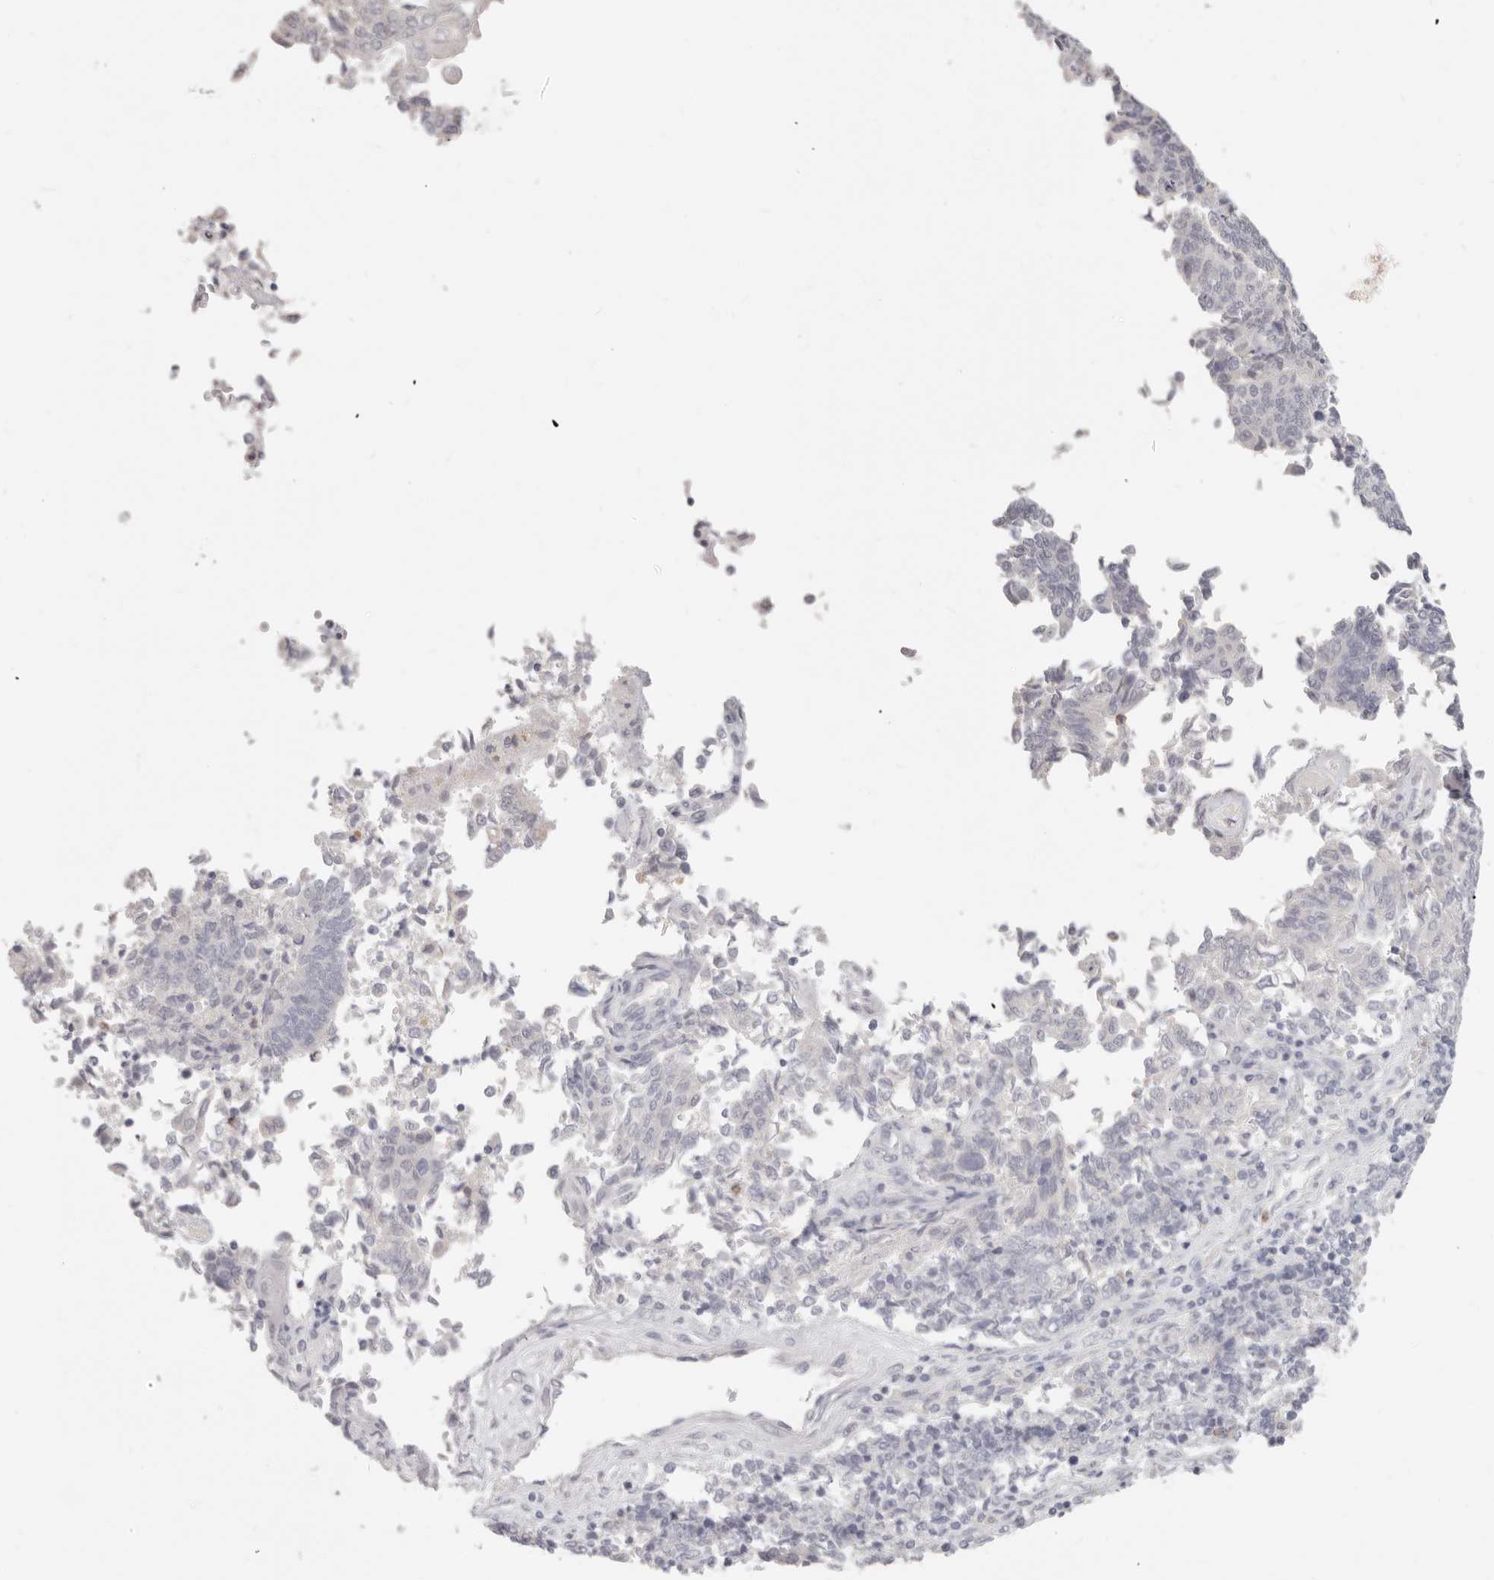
{"staining": {"intensity": "negative", "quantity": "none", "location": "none"}, "tissue": "endometrial cancer", "cell_type": "Tumor cells", "image_type": "cancer", "snomed": [{"axis": "morphology", "description": "Adenocarcinoma, NOS"}, {"axis": "topography", "description": "Endometrium"}], "caption": "High magnification brightfield microscopy of adenocarcinoma (endometrial) stained with DAB (brown) and counterstained with hematoxylin (blue): tumor cells show no significant staining.", "gene": "ASCL1", "patient": {"sex": "female", "age": 80}}